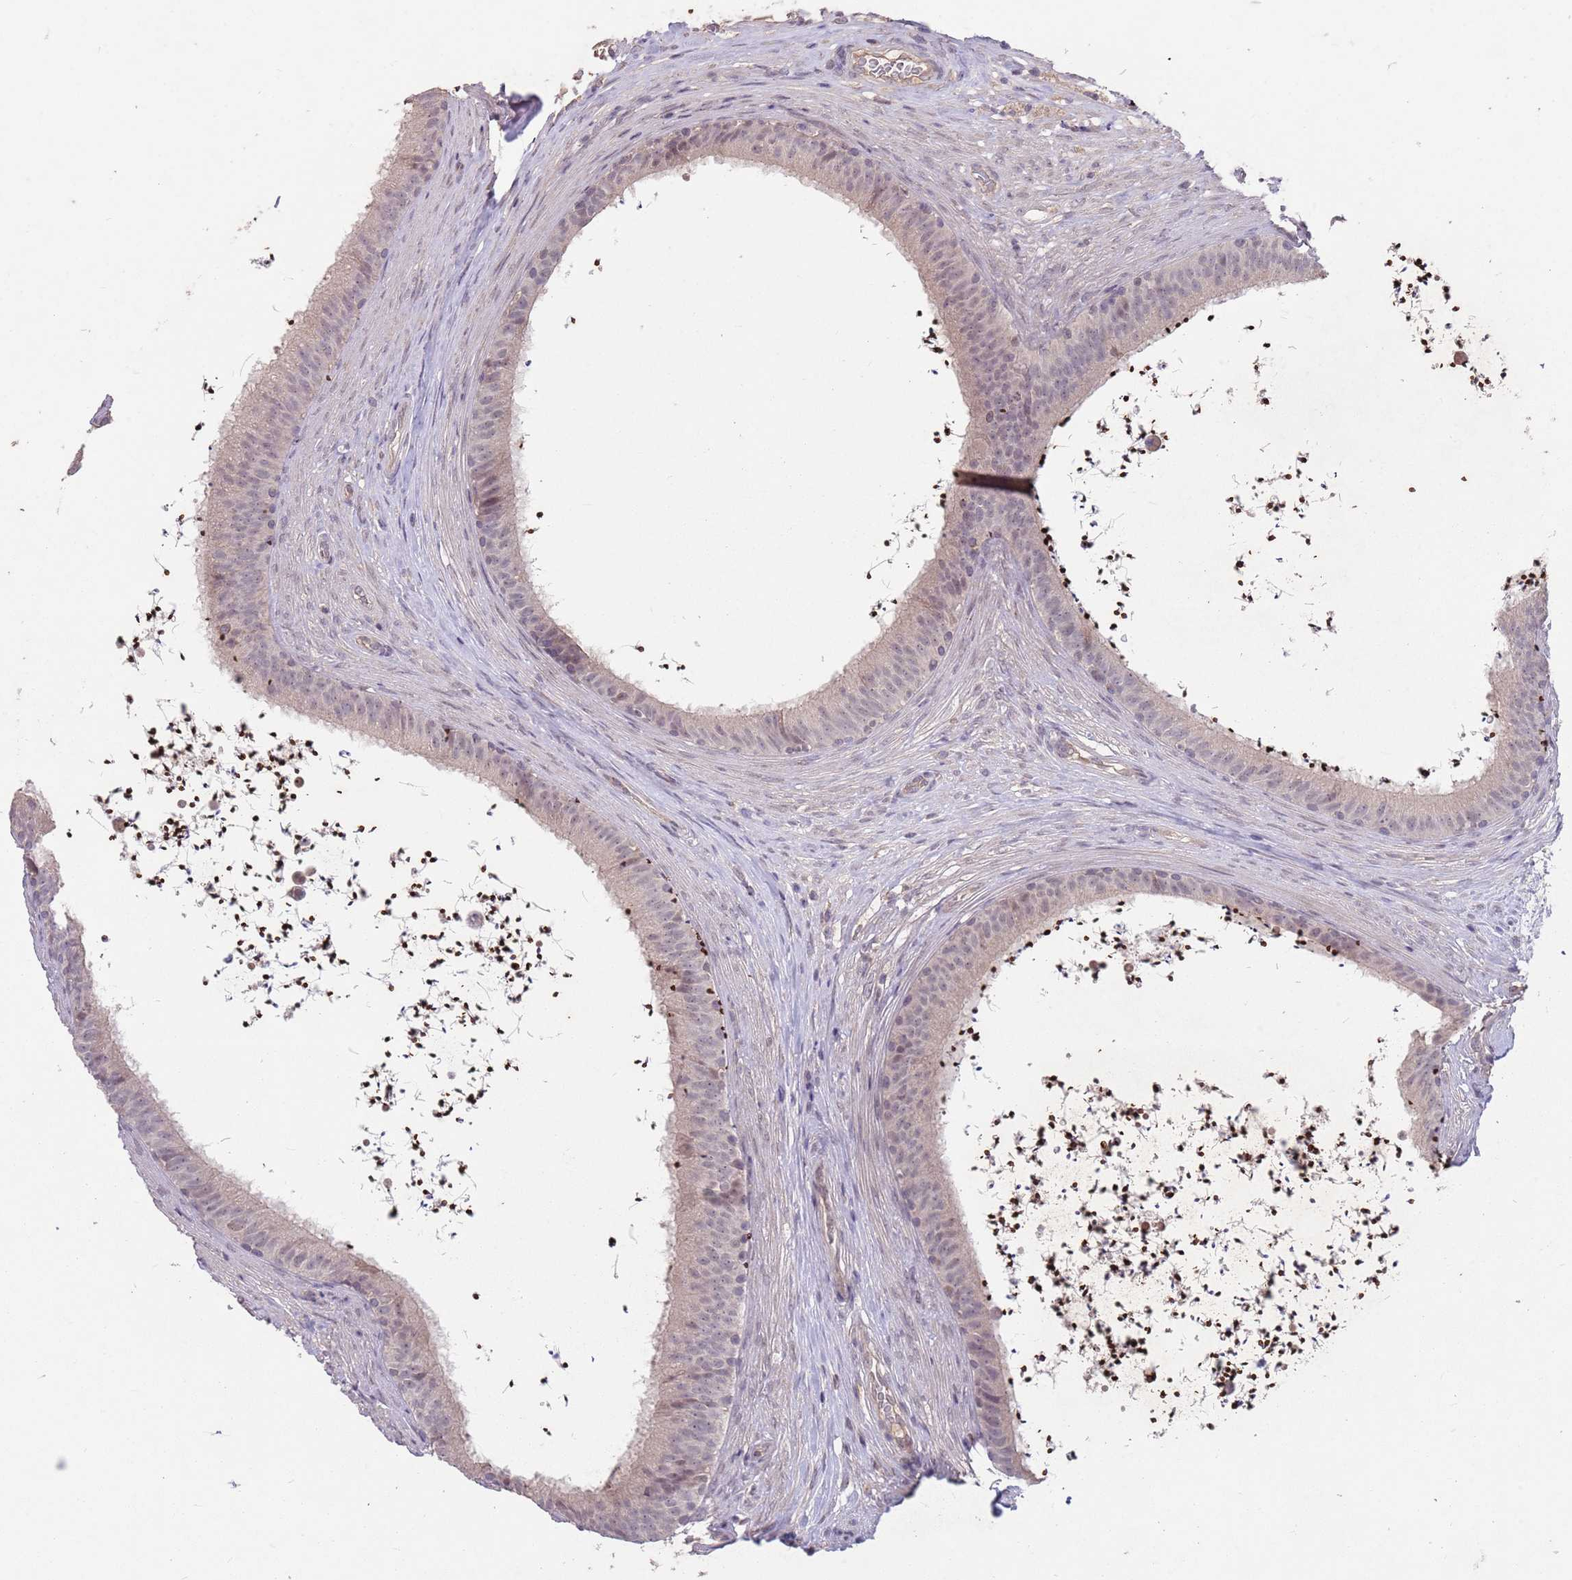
{"staining": {"intensity": "weak", "quantity": "<25%", "location": "nuclear"}, "tissue": "epididymis", "cell_type": "Glandular cells", "image_type": "normal", "snomed": [{"axis": "morphology", "description": "Normal tissue, NOS"}, {"axis": "topography", "description": "Testis"}, {"axis": "topography", "description": "Epididymis"}], "caption": "Glandular cells show no significant positivity in normal epididymis. (Brightfield microscopy of DAB immunohistochemistry (IHC) at high magnification).", "gene": "MEI1", "patient": {"sex": "male", "age": 41}}